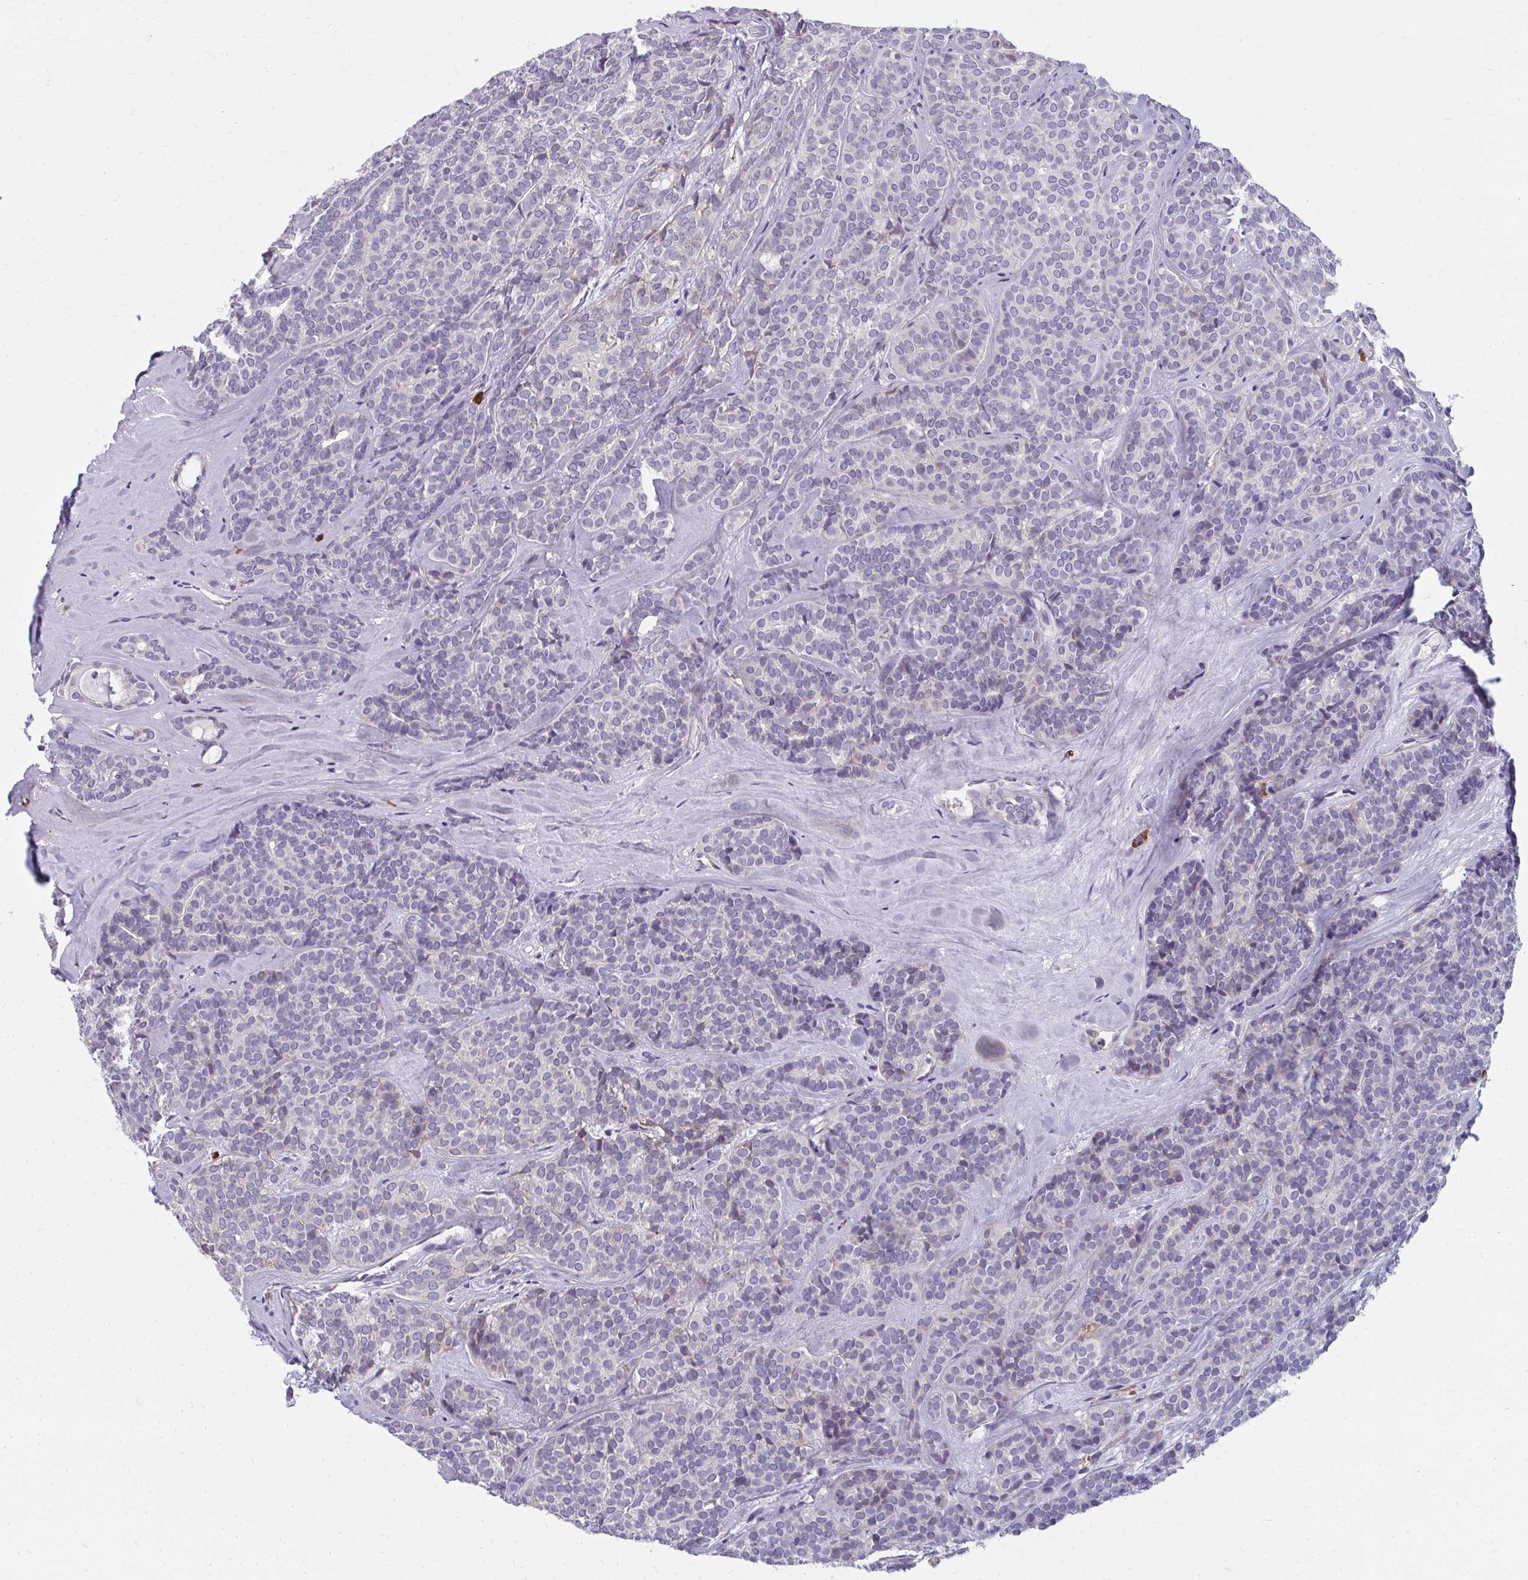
{"staining": {"intensity": "weak", "quantity": "<25%", "location": "cytoplasmic/membranous"}, "tissue": "head and neck cancer", "cell_type": "Tumor cells", "image_type": "cancer", "snomed": [{"axis": "morphology", "description": "Normal tissue, NOS"}, {"axis": "morphology", "description": "Adenocarcinoma, NOS"}, {"axis": "topography", "description": "Oral tissue"}, {"axis": "topography", "description": "Head-Neck"}], "caption": "A high-resolution histopathology image shows IHC staining of head and neck adenocarcinoma, which shows no significant expression in tumor cells. (DAB IHC with hematoxylin counter stain).", "gene": "EIF1AD", "patient": {"sex": "female", "age": 57}}